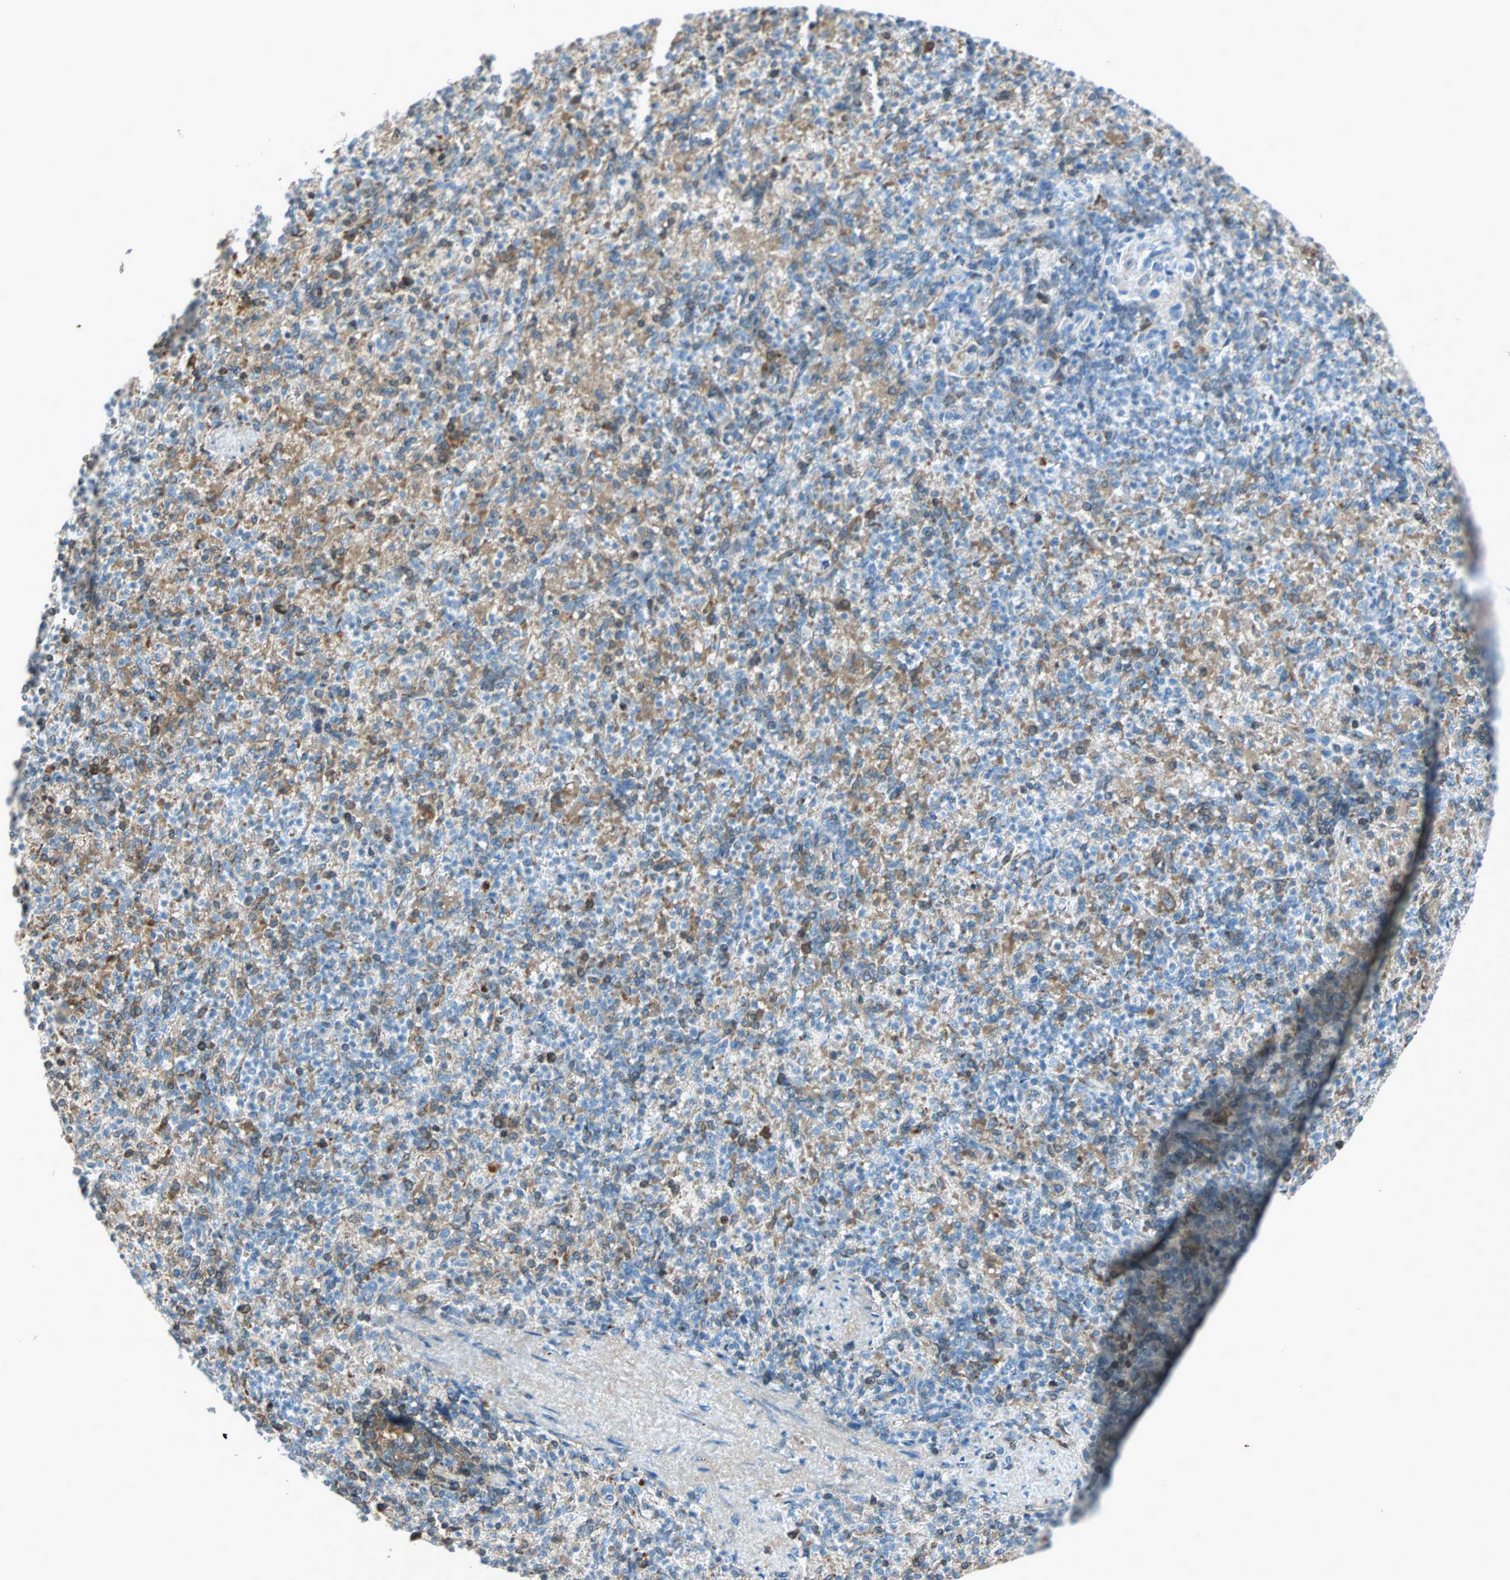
{"staining": {"intensity": "moderate", "quantity": "<25%", "location": "cytoplasmic/membranous"}, "tissue": "spleen", "cell_type": "Cells in red pulp", "image_type": "normal", "snomed": [{"axis": "morphology", "description": "Normal tissue, NOS"}, {"axis": "topography", "description": "Spleen"}], "caption": "Moderate cytoplasmic/membranous protein positivity is appreciated in about <25% of cells in red pulp in spleen. The protein is stained brown, and the nuclei are stained in blue (DAB (3,3'-diaminobenzidine) IHC with brightfield microscopy, high magnification).", "gene": "BCAN", "patient": {"sex": "female", "age": 74}}